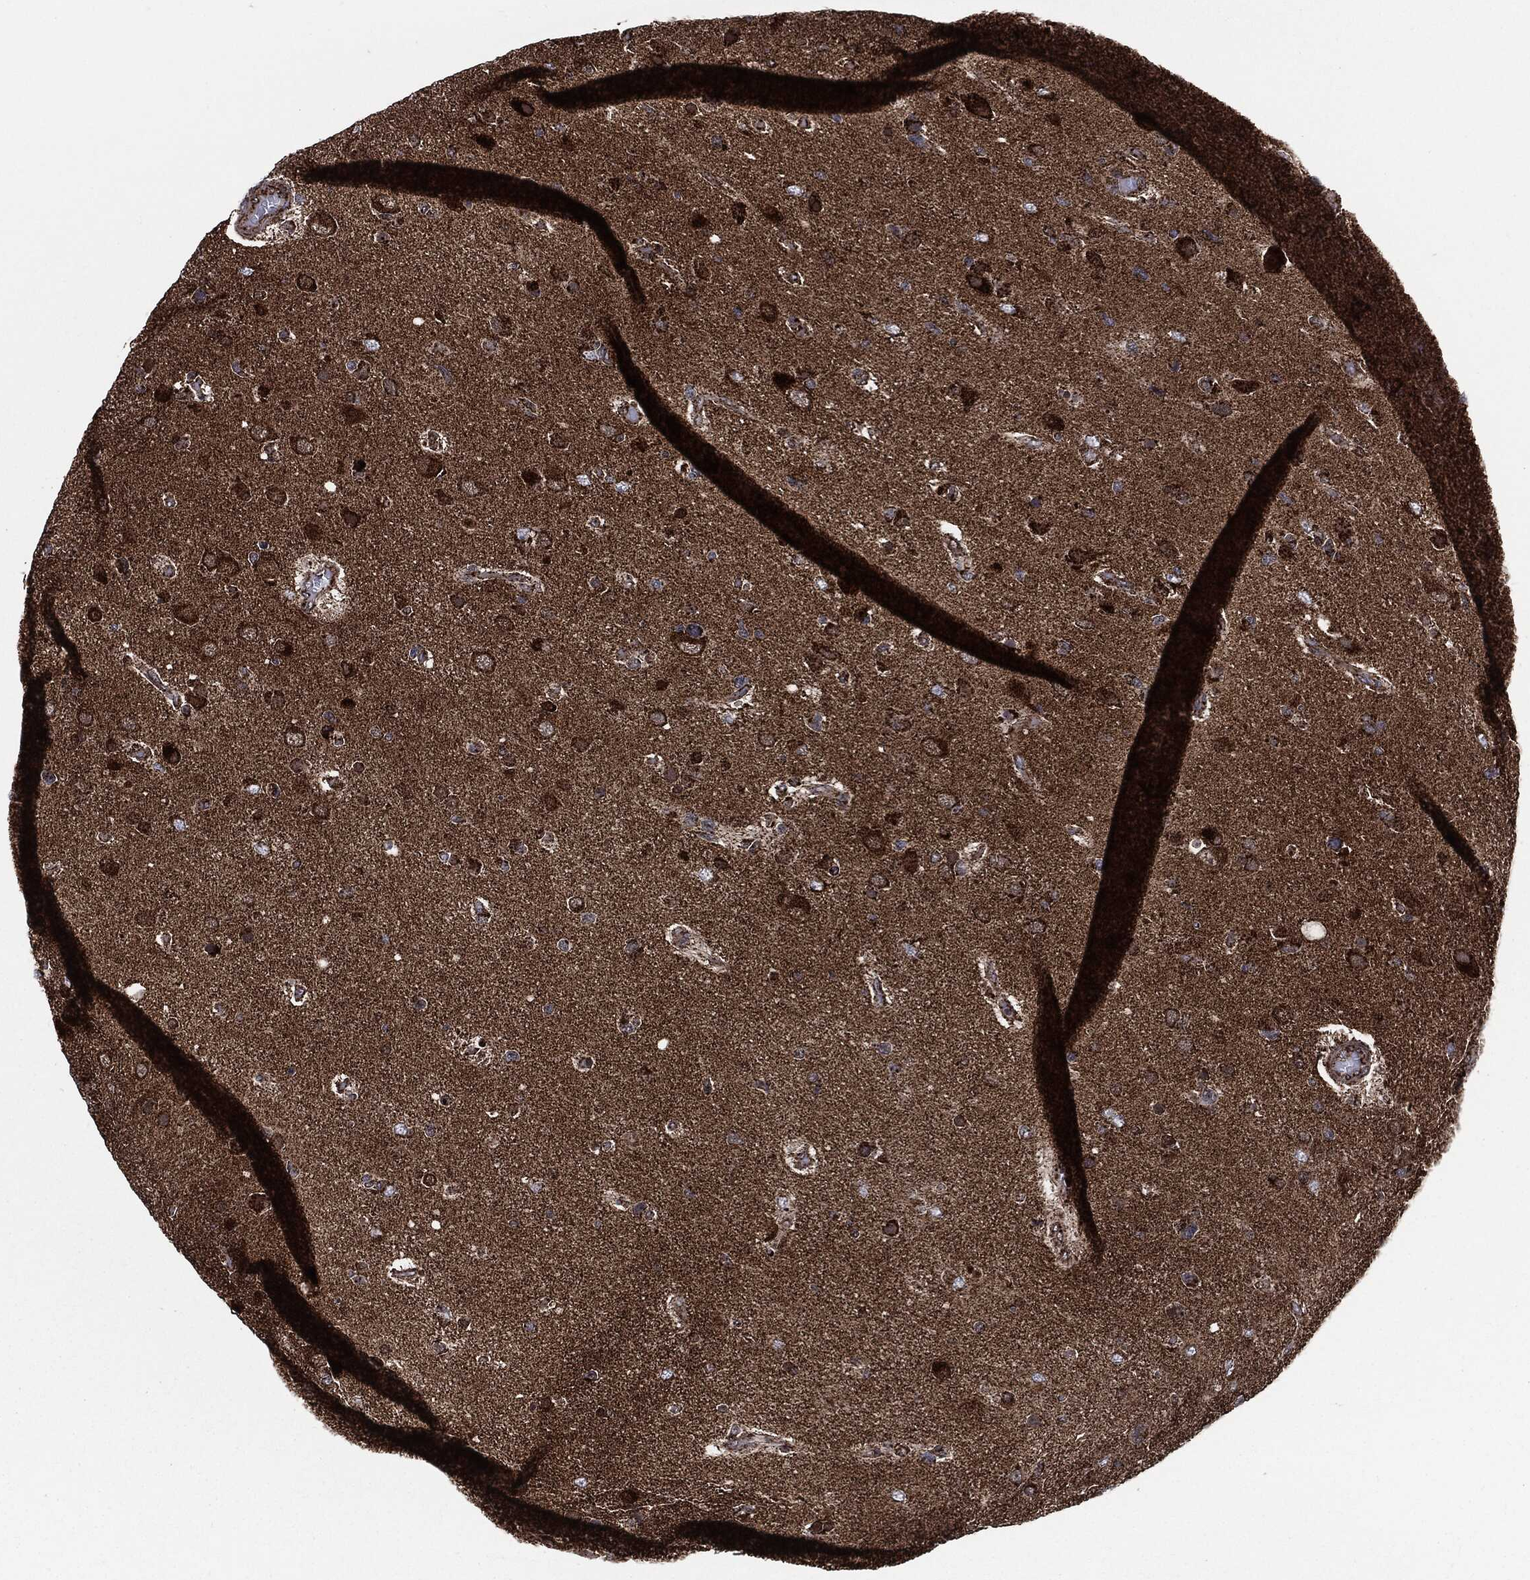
{"staining": {"intensity": "strong", "quantity": "25%-75%", "location": "cytoplasmic/membranous"}, "tissue": "glioma", "cell_type": "Tumor cells", "image_type": "cancer", "snomed": [{"axis": "morphology", "description": "Glioma, malignant, High grade"}, {"axis": "topography", "description": "Cerebral cortex"}], "caption": "High-power microscopy captured an immunohistochemistry (IHC) image of glioma, revealing strong cytoplasmic/membranous expression in approximately 25%-75% of tumor cells. (brown staining indicates protein expression, while blue staining denotes nuclei).", "gene": "FH", "patient": {"sex": "male", "age": 70}}